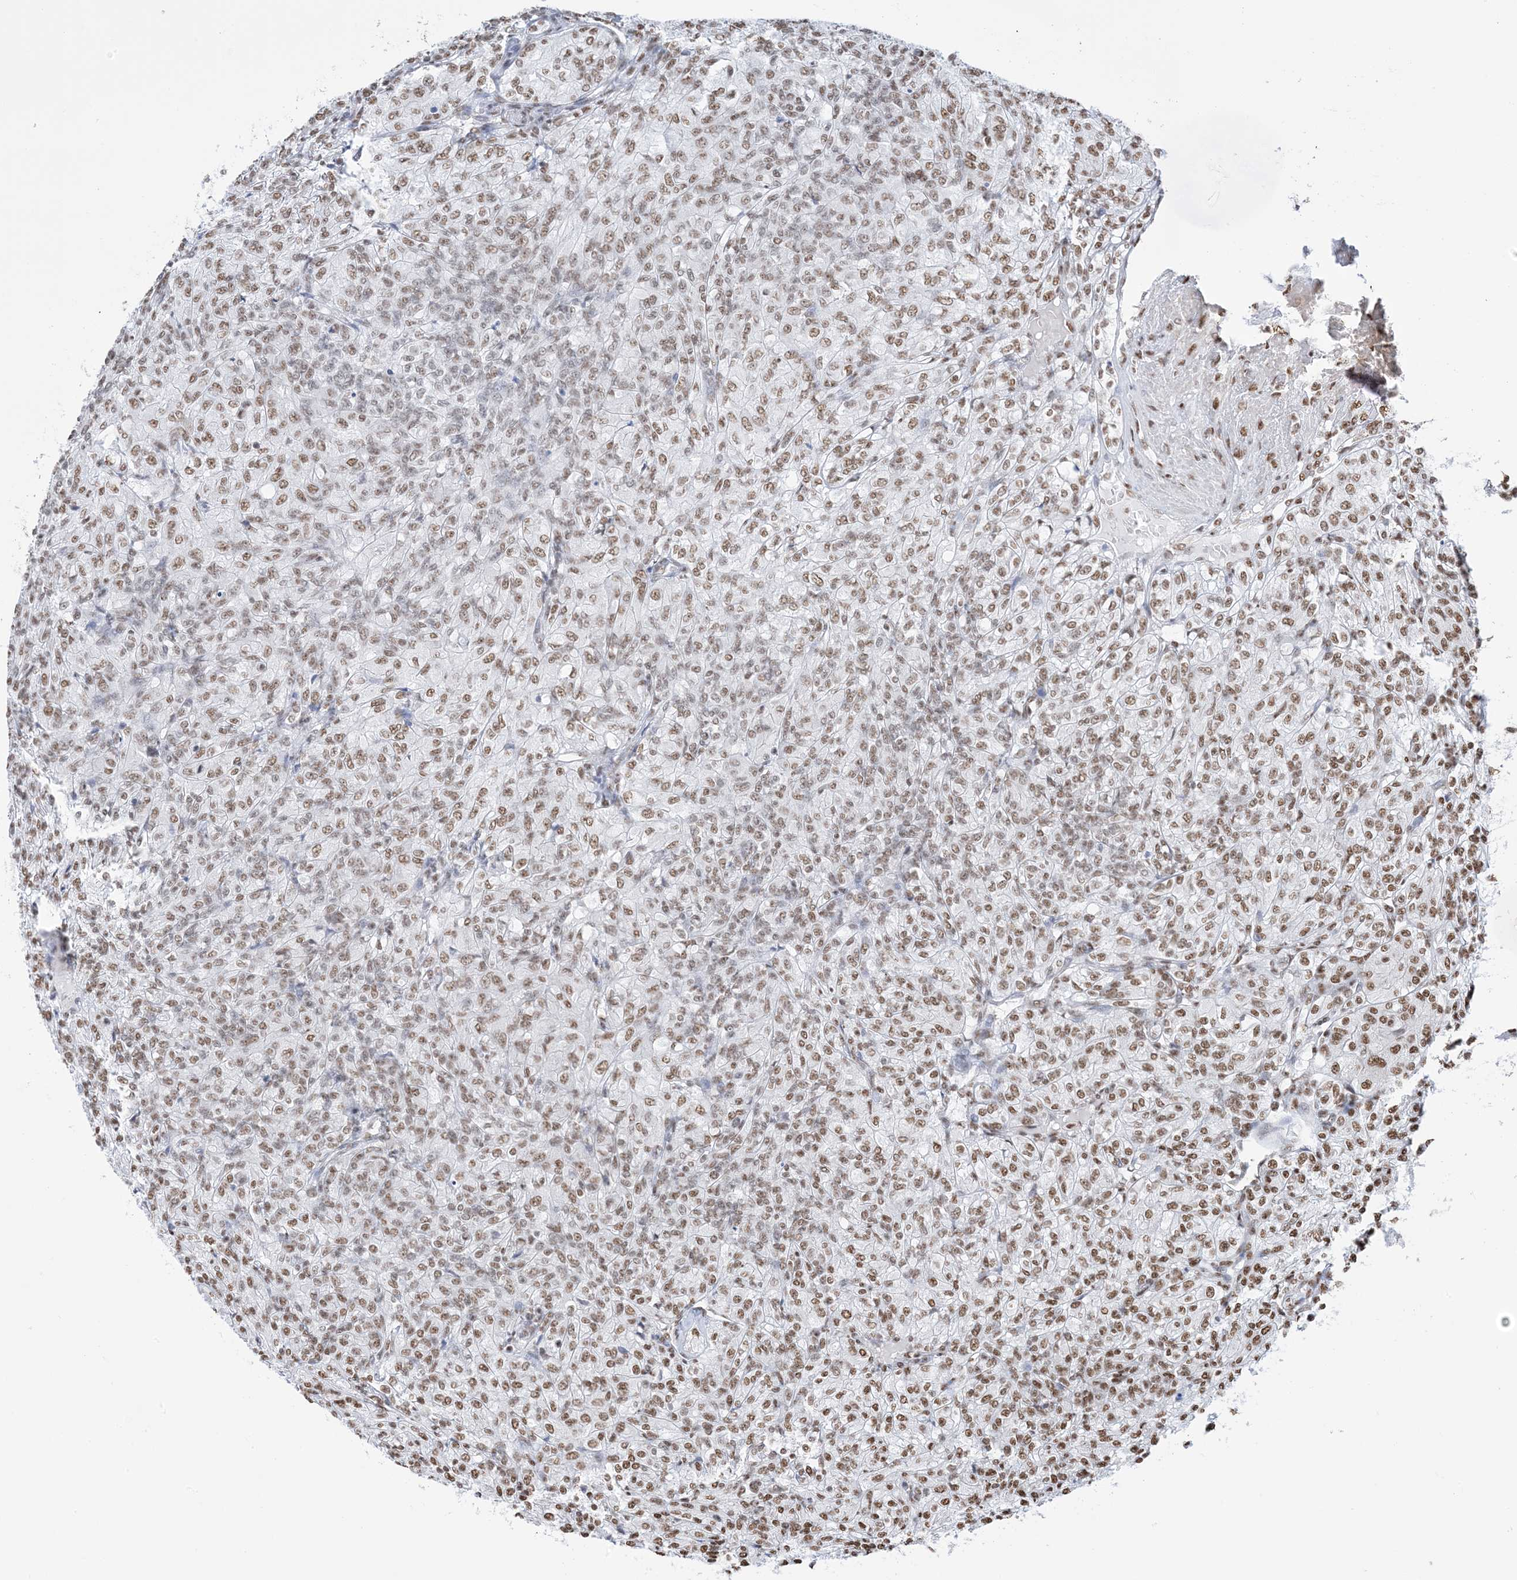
{"staining": {"intensity": "moderate", "quantity": ">75%", "location": "nuclear"}, "tissue": "renal cancer", "cell_type": "Tumor cells", "image_type": "cancer", "snomed": [{"axis": "morphology", "description": "Adenocarcinoma, NOS"}, {"axis": "topography", "description": "Kidney"}], "caption": "Immunohistochemical staining of renal cancer shows moderate nuclear protein positivity in approximately >75% of tumor cells.", "gene": "ZNF792", "patient": {"sex": "male", "age": 77}}